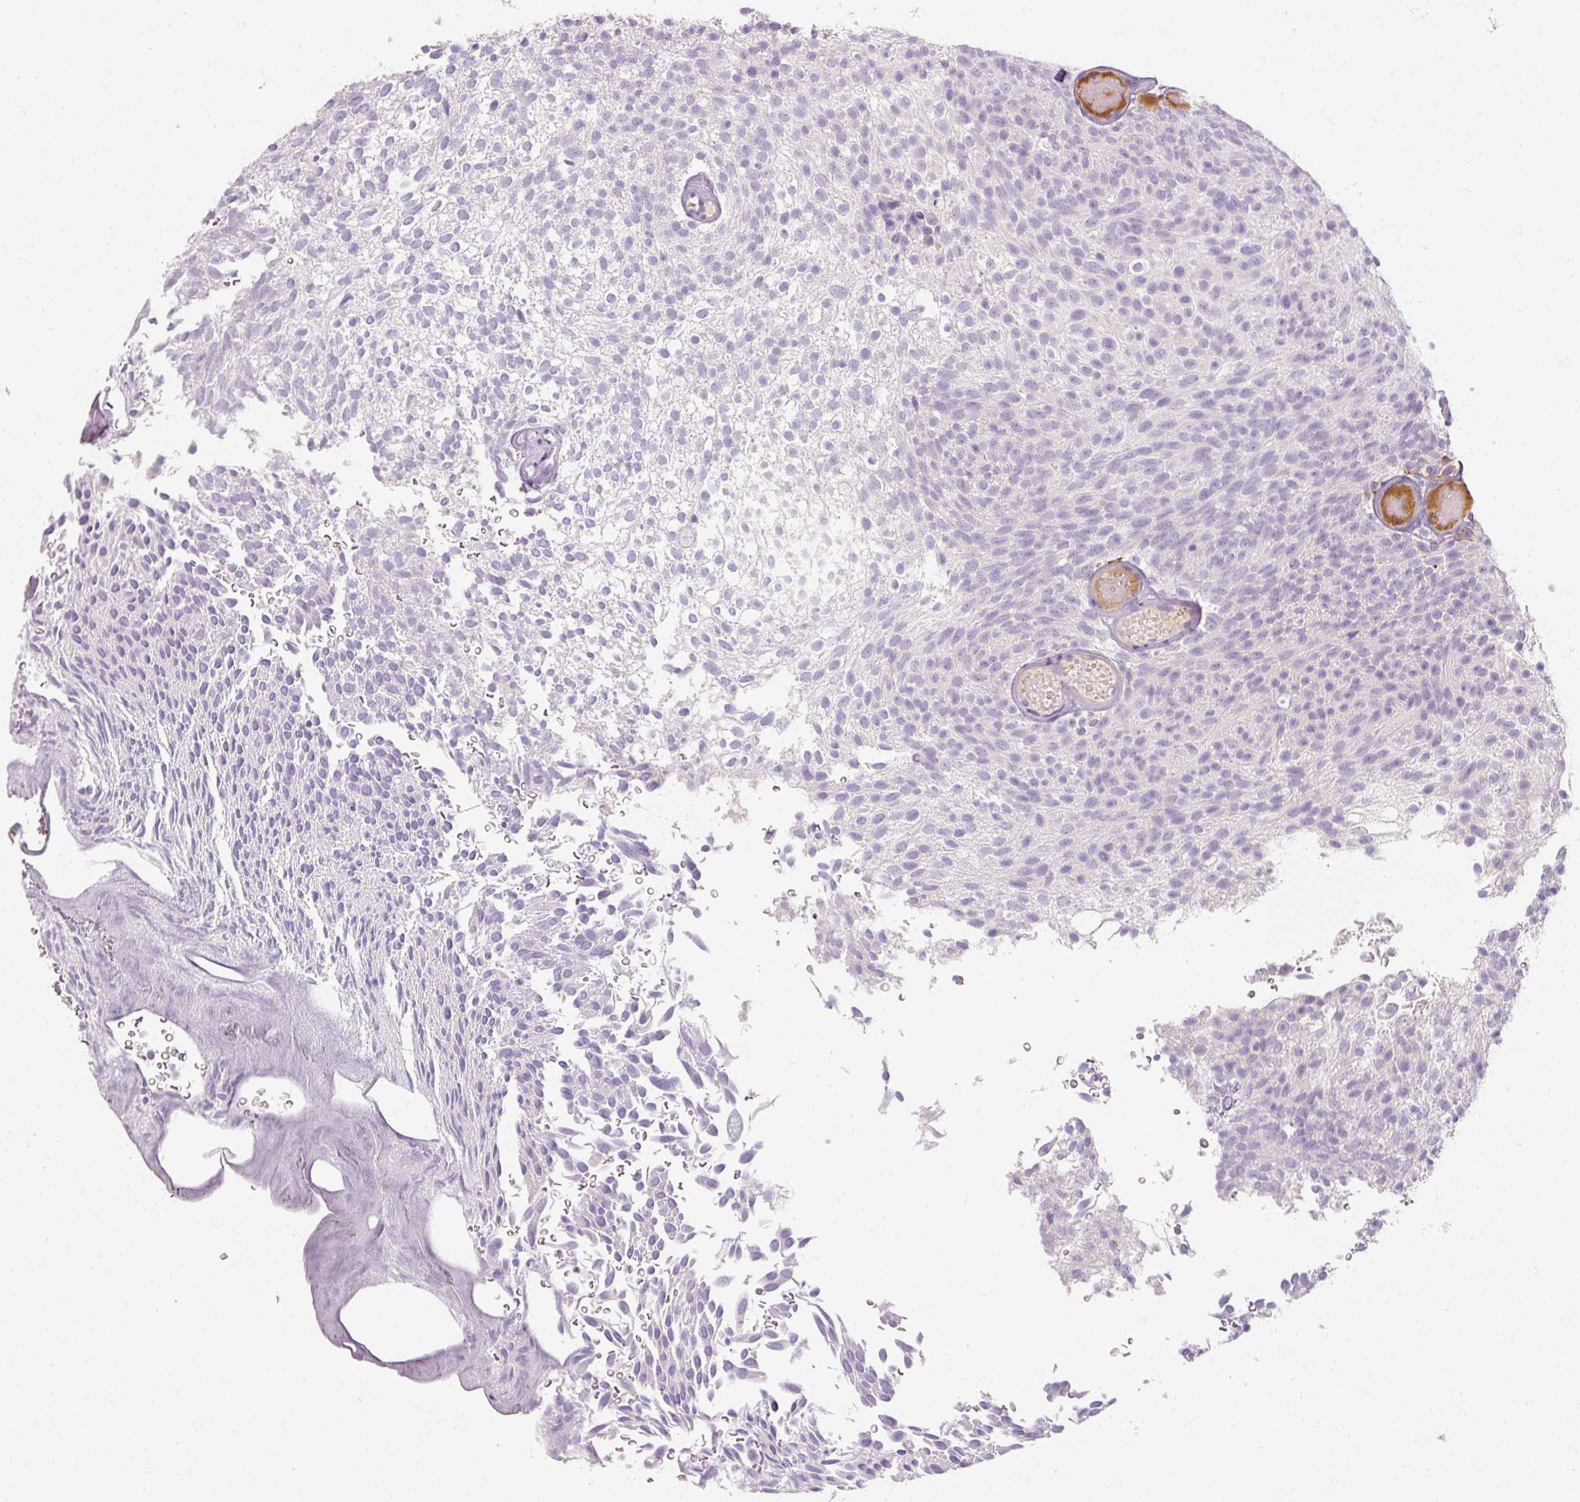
{"staining": {"intensity": "negative", "quantity": "none", "location": "none"}, "tissue": "urothelial cancer", "cell_type": "Tumor cells", "image_type": "cancer", "snomed": [{"axis": "morphology", "description": "Urothelial carcinoma, Low grade"}, {"axis": "topography", "description": "Urinary bladder"}], "caption": "Tumor cells are negative for protein expression in human urothelial cancer. (DAB (3,3'-diaminobenzidine) IHC, high magnification).", "gene": "NFE2L3", "patient": {"sex": "male", "age": 78}}